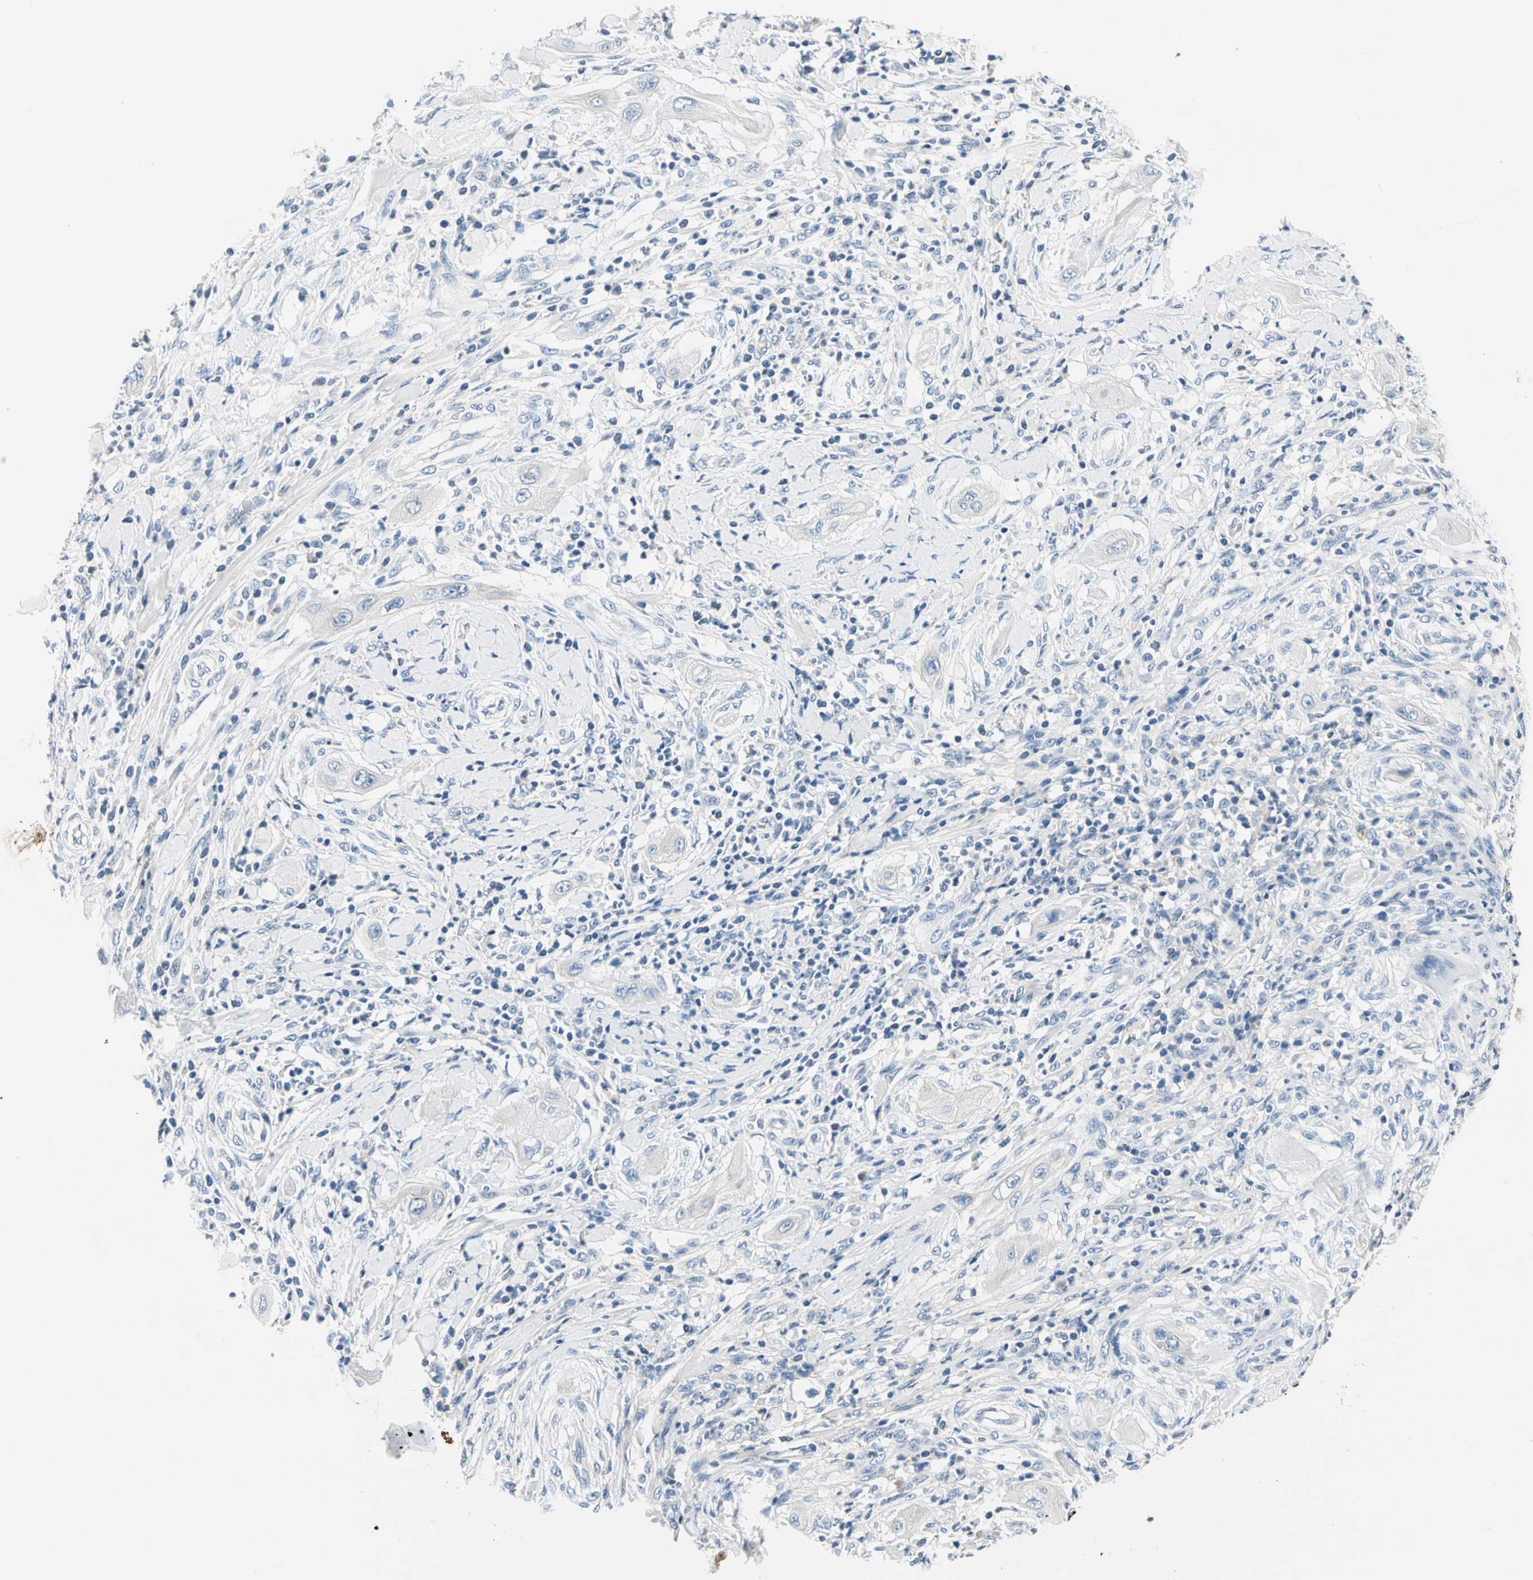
{"staining": {"intensity": "negative", "quantity": "none", "location": "none"}, "tissue": "lung cancer", "cell_type": "Tumor cells", "image_type": "cancer", "snomed": [{"axis": "morphology", "description": "Squamous cell carcinoma, NOS"}, {"axis": "topography", "description": "Lung"}], "caption": "The histopathology image shows no staining of tumor cells in lung squamous cell carcinoma. (DAB immunohistochemistry (IHC), high magnification).", "gene": "TGFBR3", "patient": {"sex": "female", "age": 47}}